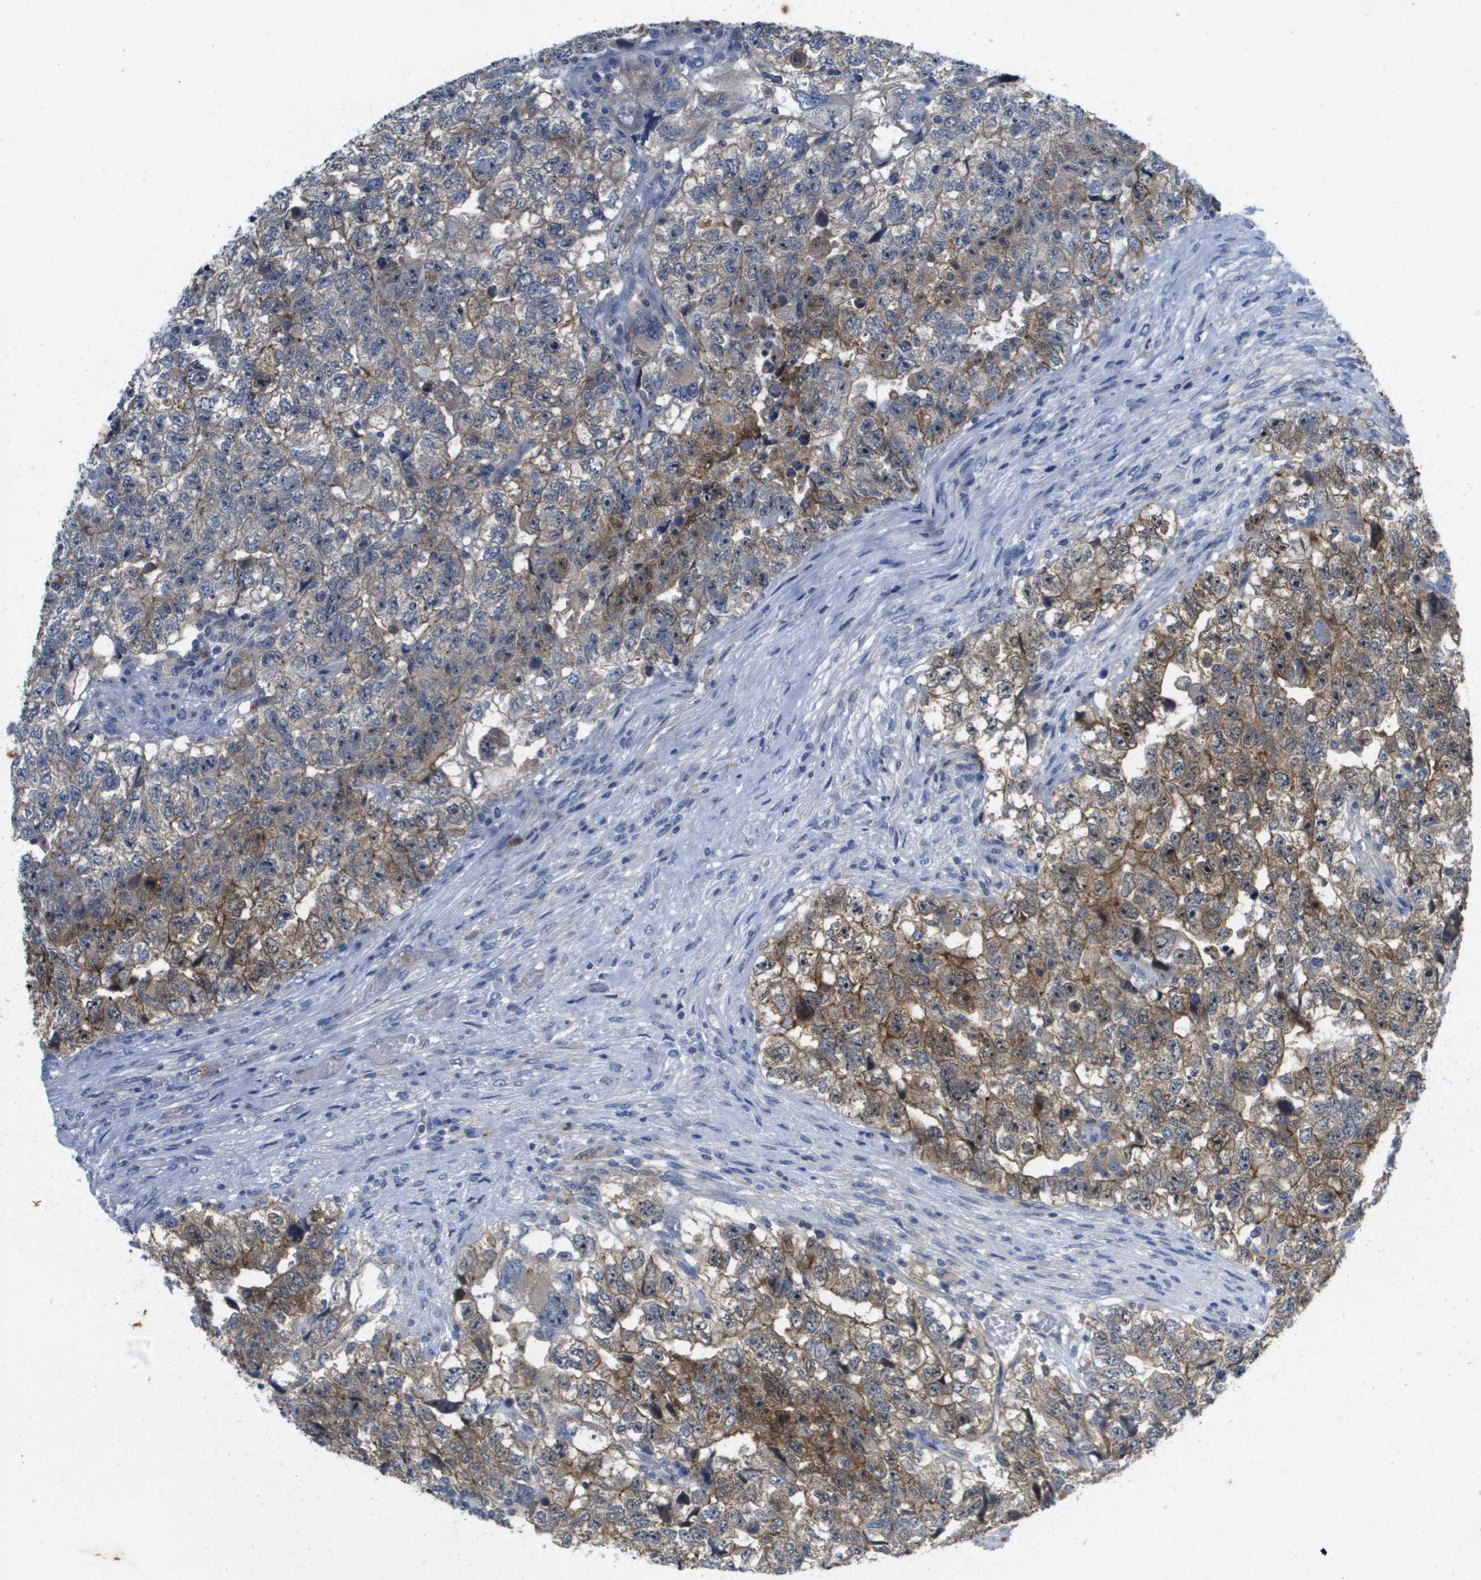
{"staining": {"intensity": "moderate", "quantity": "25%-75%", "location": "cytoplasmic/membranous"}, "tissue": "testis cancer", "cell_type": "Tumor cells", "image_type": "cancer", "snomed": [{"axis": "morphology", "description": "Carcinoma, Embryonal, NOS"}, {"axis": "topography", "description": "Testis"}], "caption": "A medium amount of moderate cytoplasmic/membranous expression is present in approximately 25%-75% of tumor cells in testis embryonal carcinoma tissue. Using DAB (brown) and hematoxylin (blue) stains, captured at high magnification using brightfield microscopy.", "gene": "LIPG", "patient": {"sex": "male", "age": 36}}